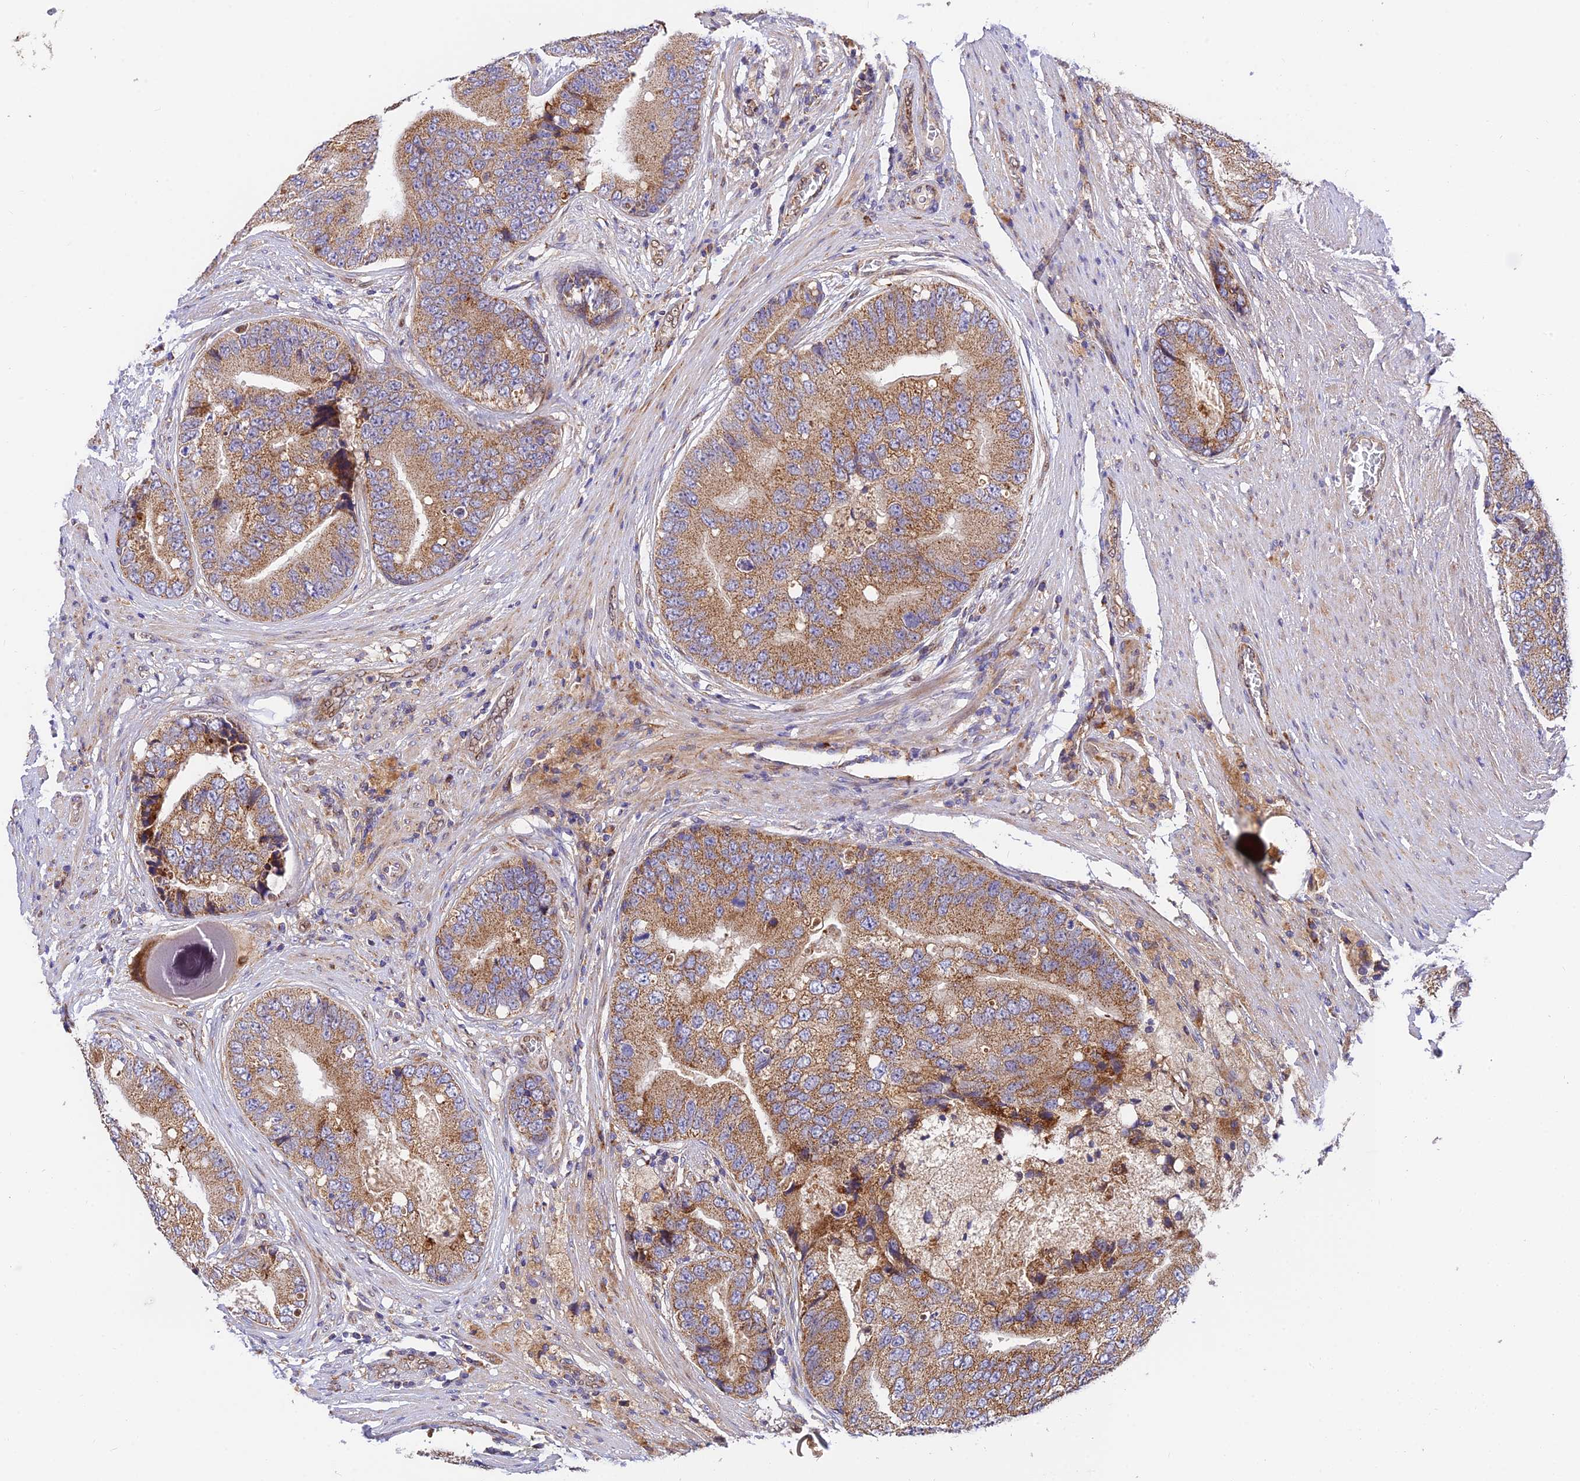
{"staining": {"intensity": "moderate", "quantity": ">75%", "location": "cytoplasmic/membranous"}, "tissue": "prostate cancer", "cell_type": "Tumor cells", "image_type": "cancer", "snomed": [{"axis": "morphology", "description": "Adenocarcinoma, High grade"}, {"axis": "topography", "description": "Prostate"}], "caption": "Immunohistochemistry (IHC) (DAB) staining of high-grade adenocarcinoma (prostate) reveals moderate cytoplasmic/membranous protein staining in about >75% of tumor cells. The protein is stained brown, and the nuclei are stained in blue (DAB (3,3'-diaminobenzidine) IHC with brightfield microscopy, high magnification).", "gene": "PODNL1", "patient": {"sex": "male", "age": 70}}